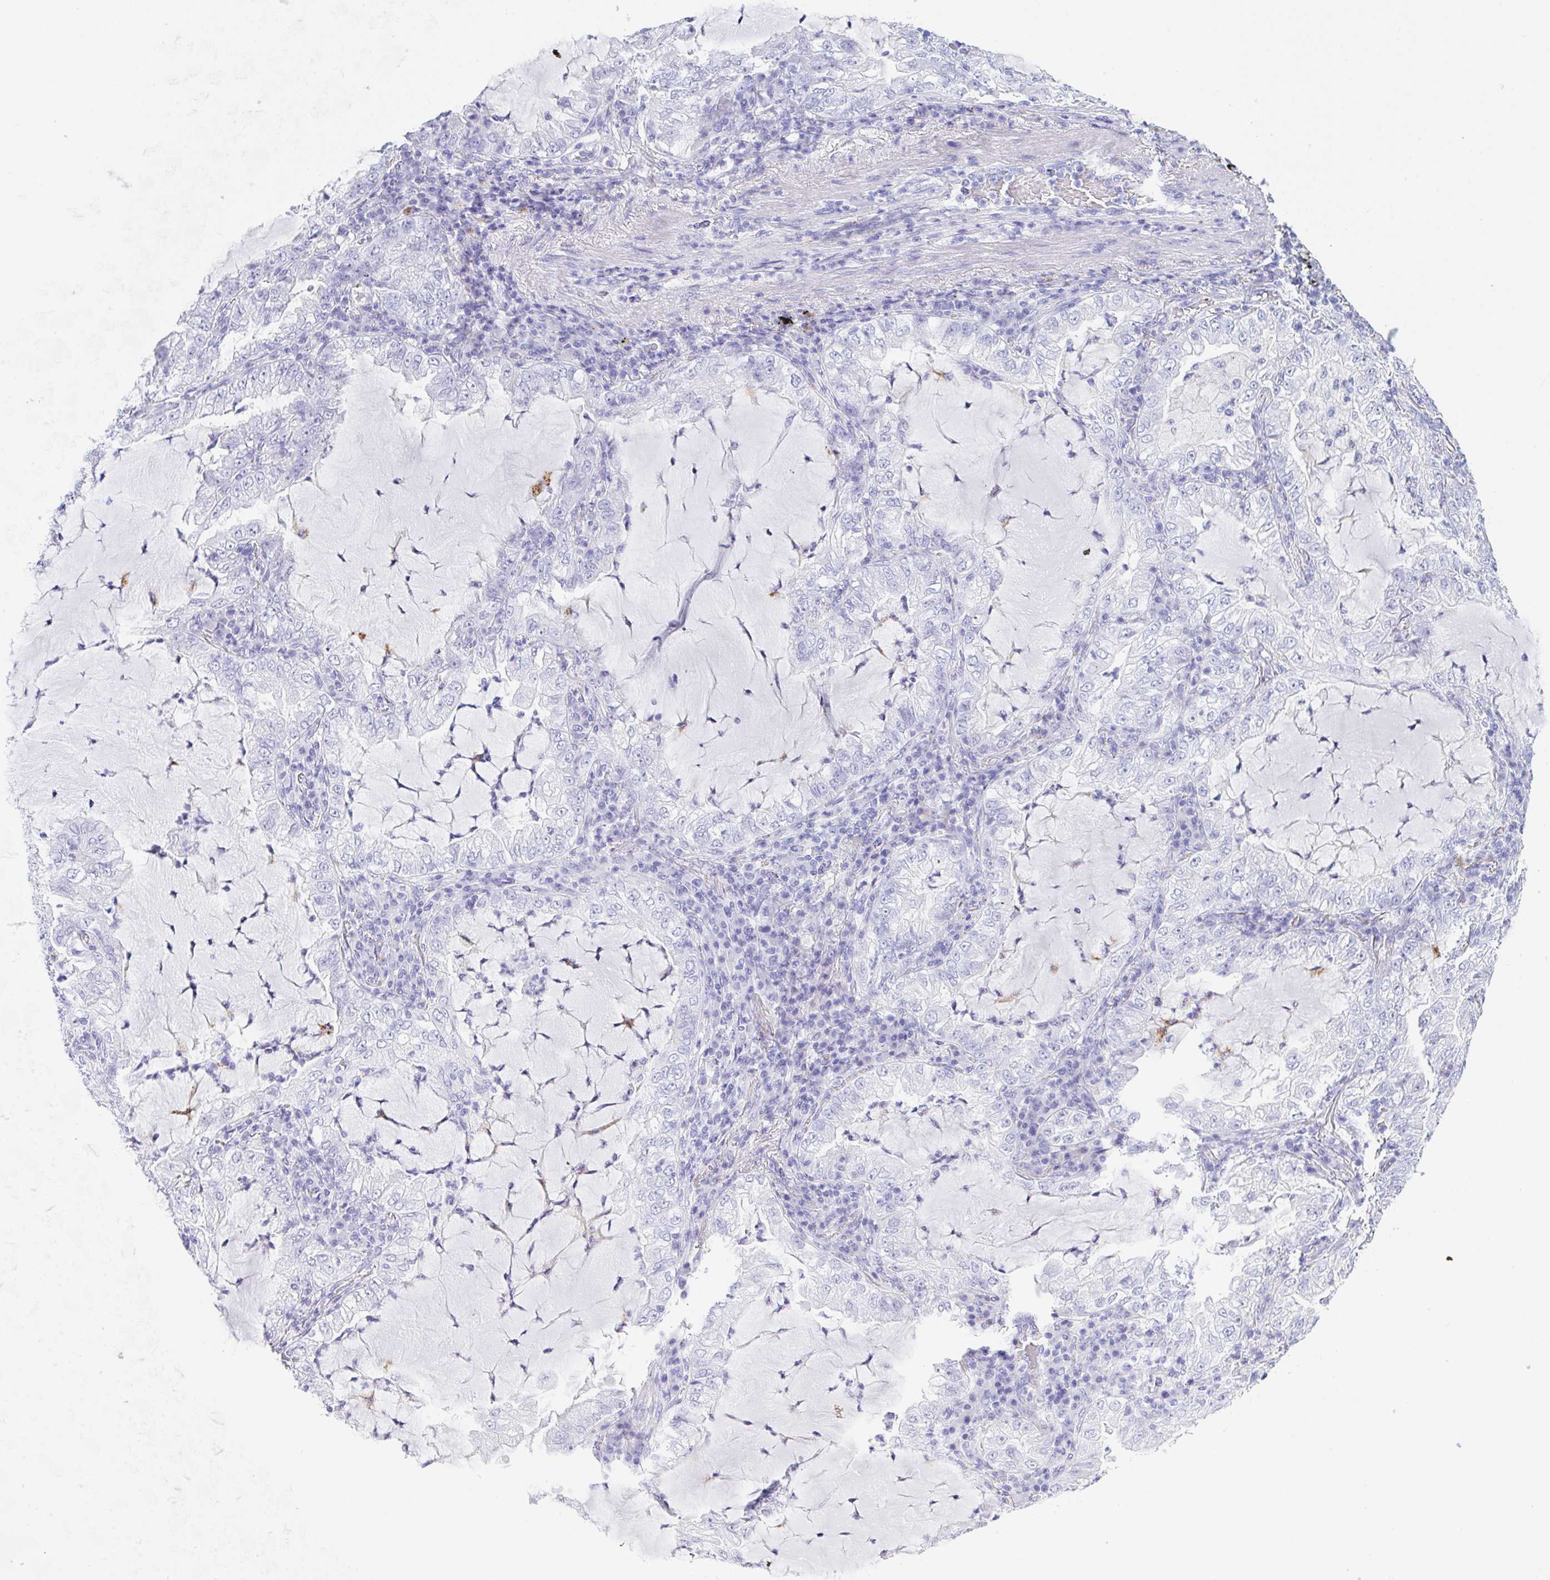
{"staining": {"intensity": "negative", "quantity": "none", "location": "none"}, "tissue": "lung cancer", "cell_type": "Tumor cells", "image_type": "cancer", "snomed": [{"axis": "morphology", "description": "Adenocarcinoma, NOS"}, {"axis": "topography", "description": "Lung"}], "caption": "There is no significant expression in tumor cells of adenocarcinoma (lung). (Stains: DAB (3,3'-diaminobenzidine) immunohistochemistry (IHC) with hematoxylin counter stain, Microscopy: brightfield microscopy at high magnification).", "gene": "NDUFAF8", "patient": {"sex": "female", "age": 73}}